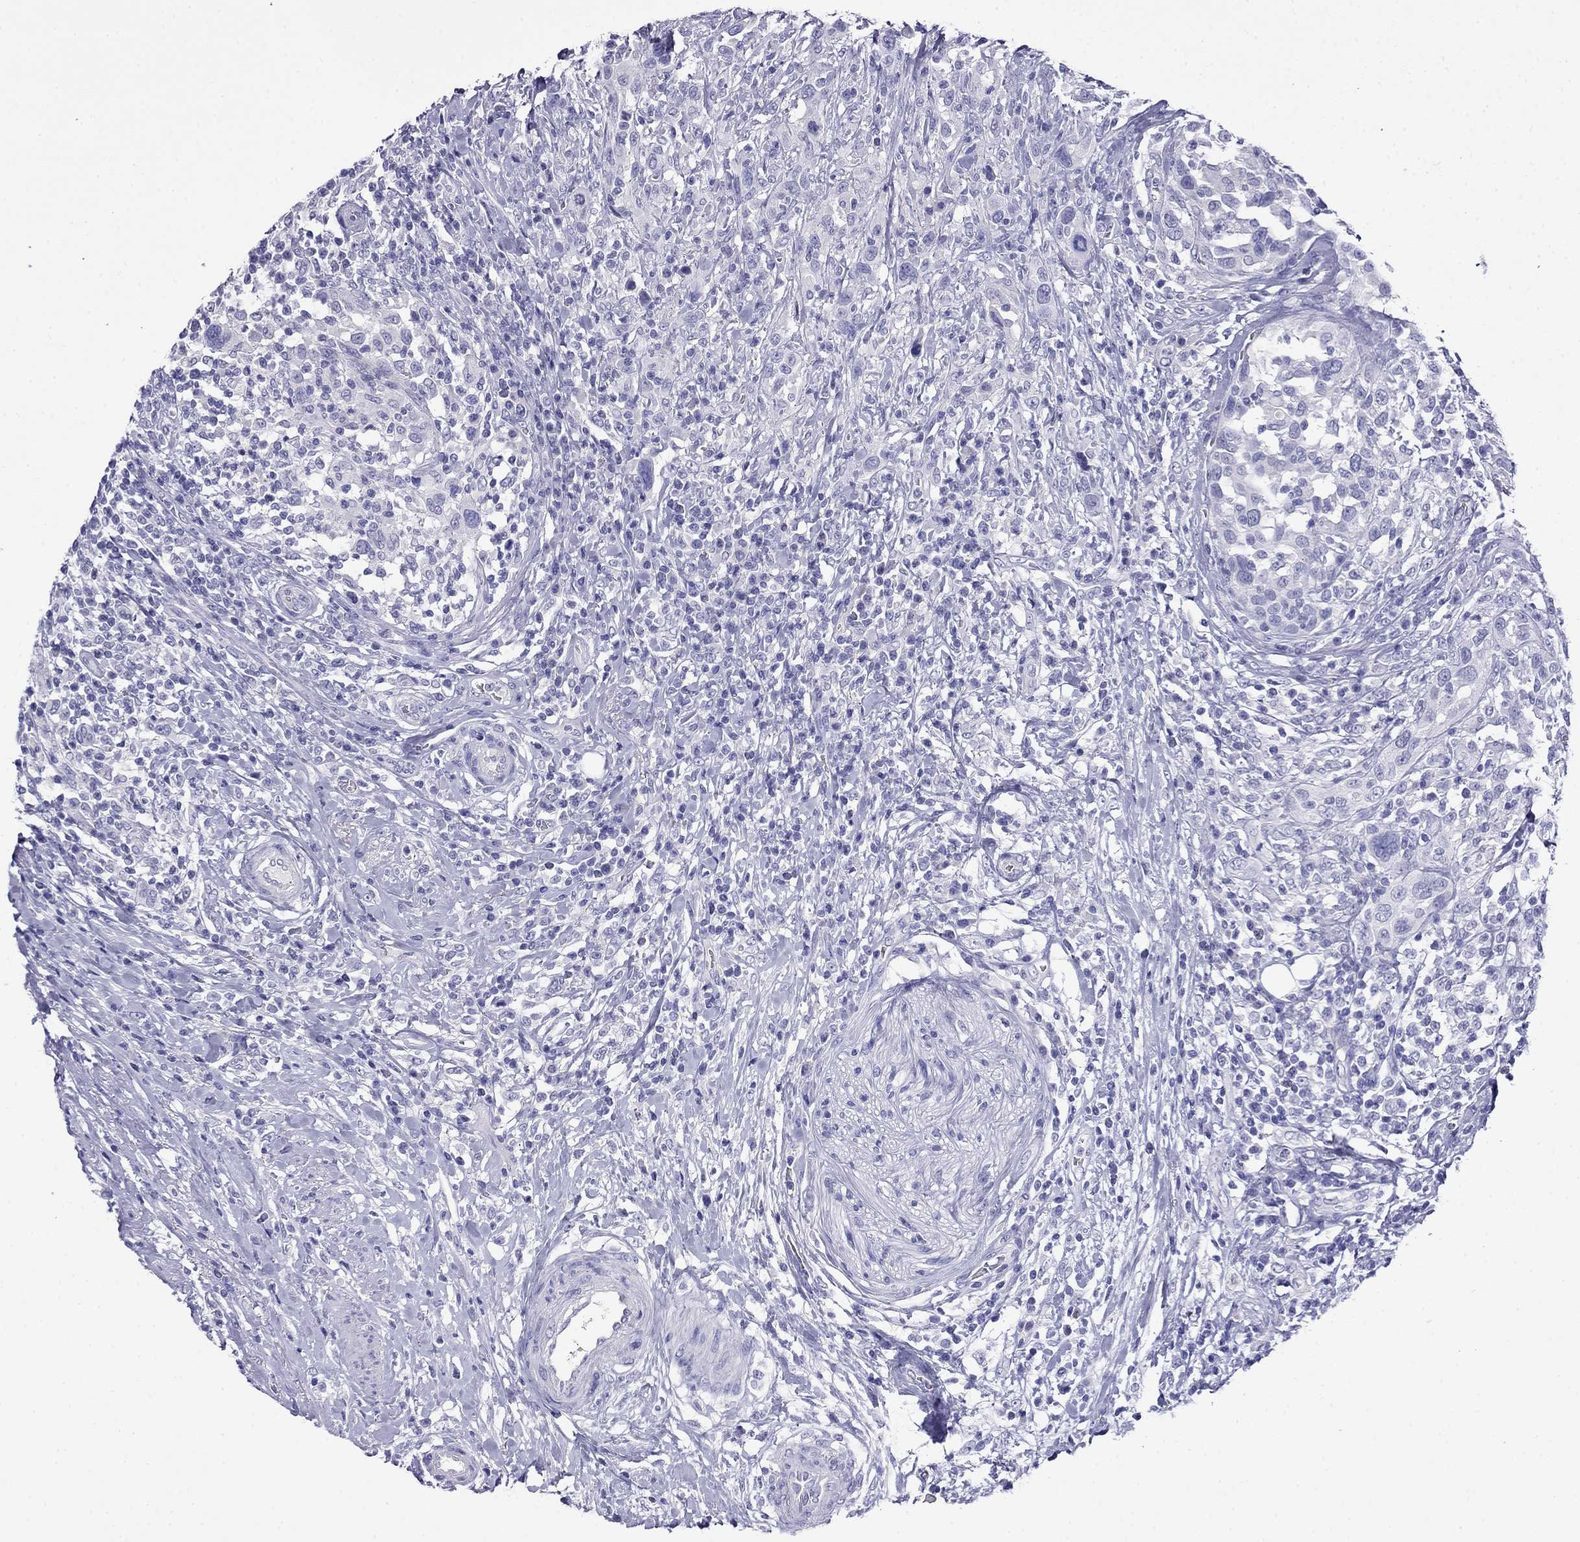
{"staining": {"intensity": "negative", "quantity": "none", "location": "none"}, "tissue": "urothelial cancer", "cell_type": "Tumor cells", "image_type": "cancer", "snomed": [{"axis": "morphology", "description": "Urothelial carcinoma, NOS"}, {"axis": "morphology", "description": "Urothelial carcinoma, High grade"}, {"axis": "topography", "description": "Urinary bladder"}], "caption": "High power microscopy image of an immunohistochemistry micrograph of urothelial cancer, revealing no significant expression in tumor cells.", "gene": "MYO15A", "patient": {"sex": "female", "age": 64}}